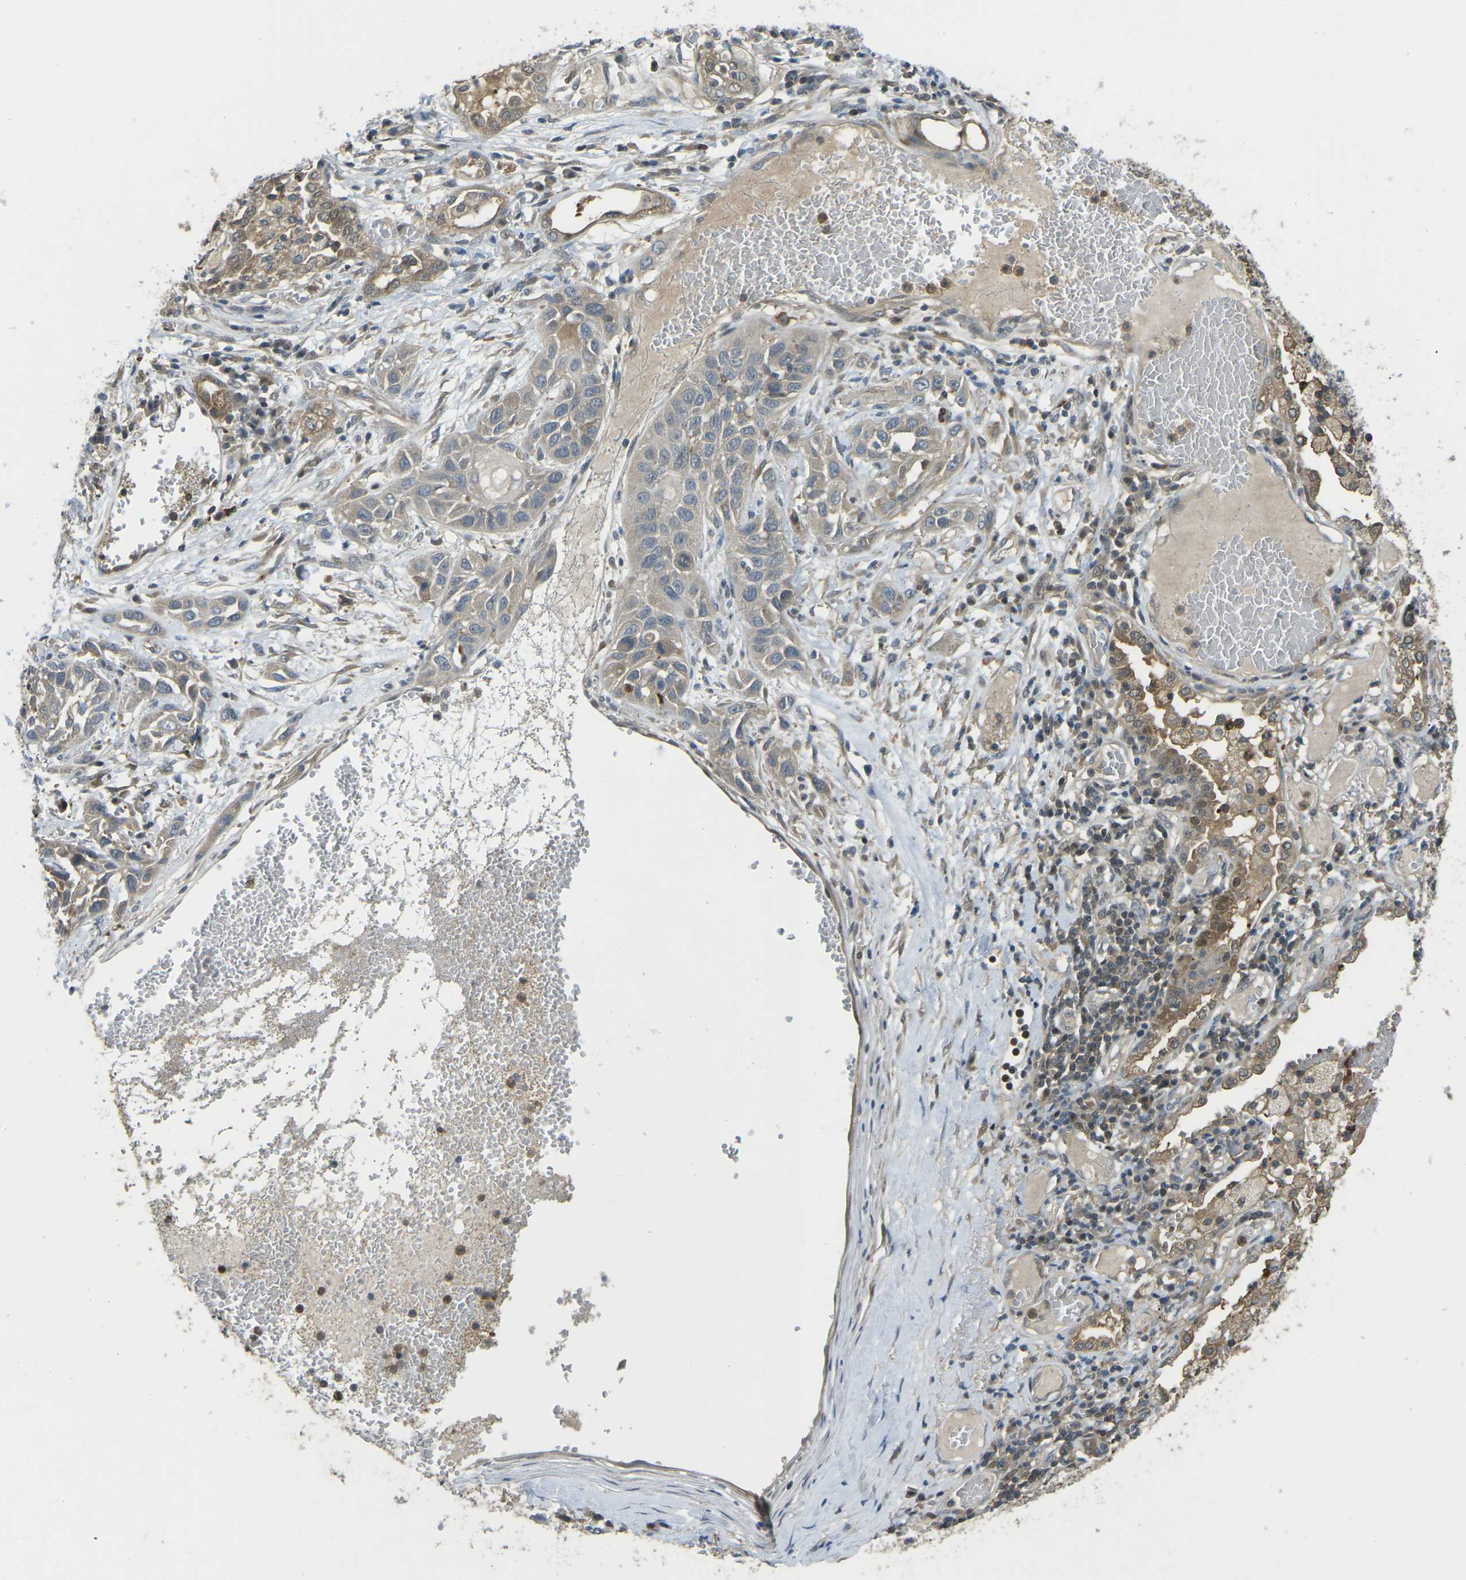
{"staining": {"intensity": "weak", "quantity": ">75%", "location": "cytoplasmic/membranous"}, "tissue": "lung cancer", "cell_type": "Tumor cells", "image_type": "cancer", "snomed": [{"axis": "morphology", "description": "Squamous cell carcinoma, NOS"}, {"axis": "topography", "description": "Lung"}], "caption": "This image shows lung cancer stained with immunohistochemistry (IHC) to label a protein in brown. The cytoplasmic/membranous of tumor cells show weak positivity for the protein. Nuclei are counter-stained blue.", "gene": "PIEZO2", "patient": {"sex": "male", "age": 71}}